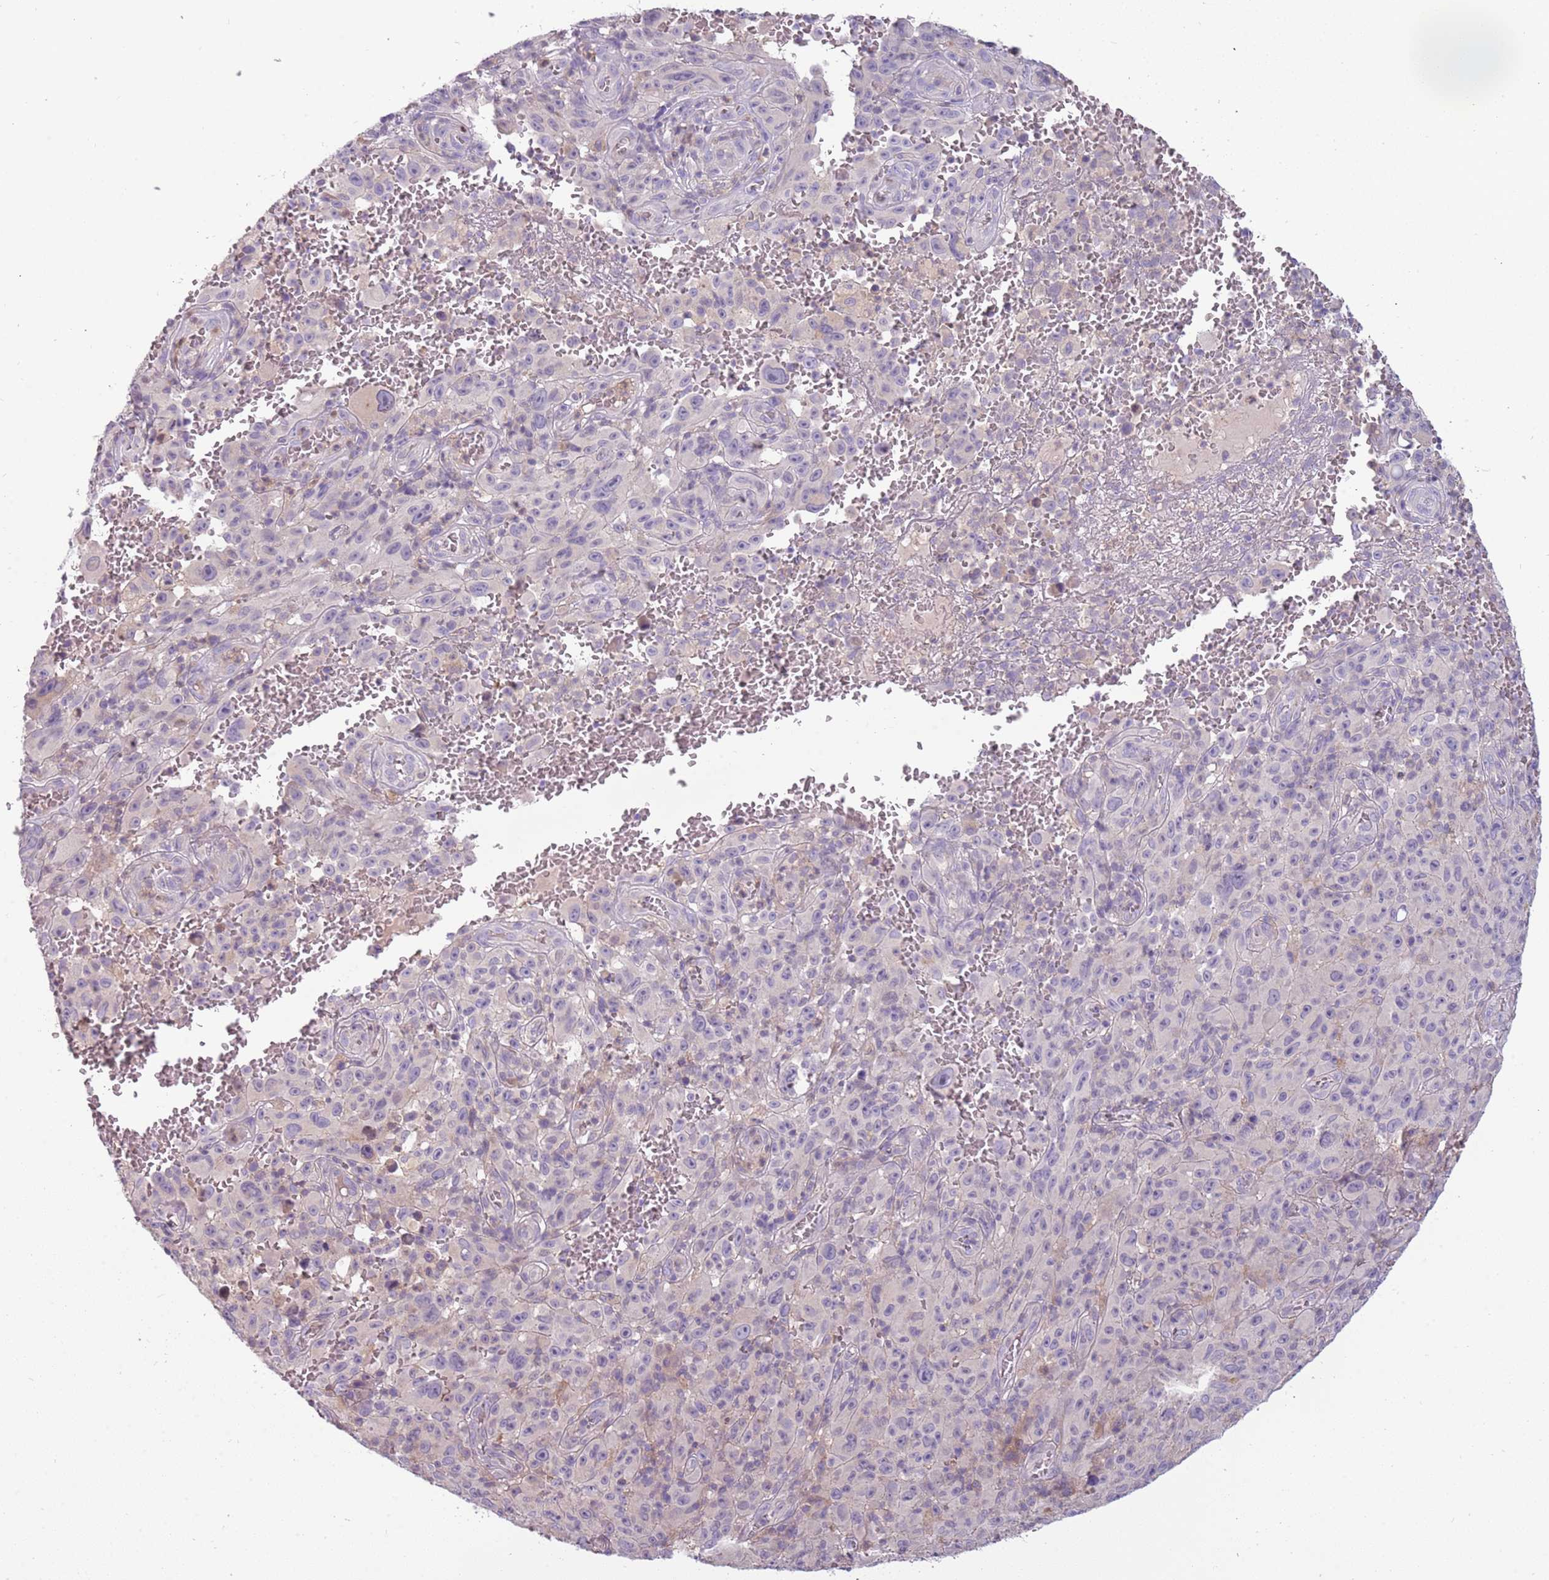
{"staining": {"intensity": "negative", "quantity": "none", "location": "none"}, "tissue": "melanoma", "cell_type": "Tumor cells", "image_type": "cancer", "snomed": [{"axis": "morphology", "description": "Malignant melanoma, NOS"}, {"axis": "topography", "description": "Skin"}], "caption": "Tumor cells are negative for protein expression in human malignant melanoma.", "gene": "ARHGAP5", "patient": {"sex": "female", "age": 82}}